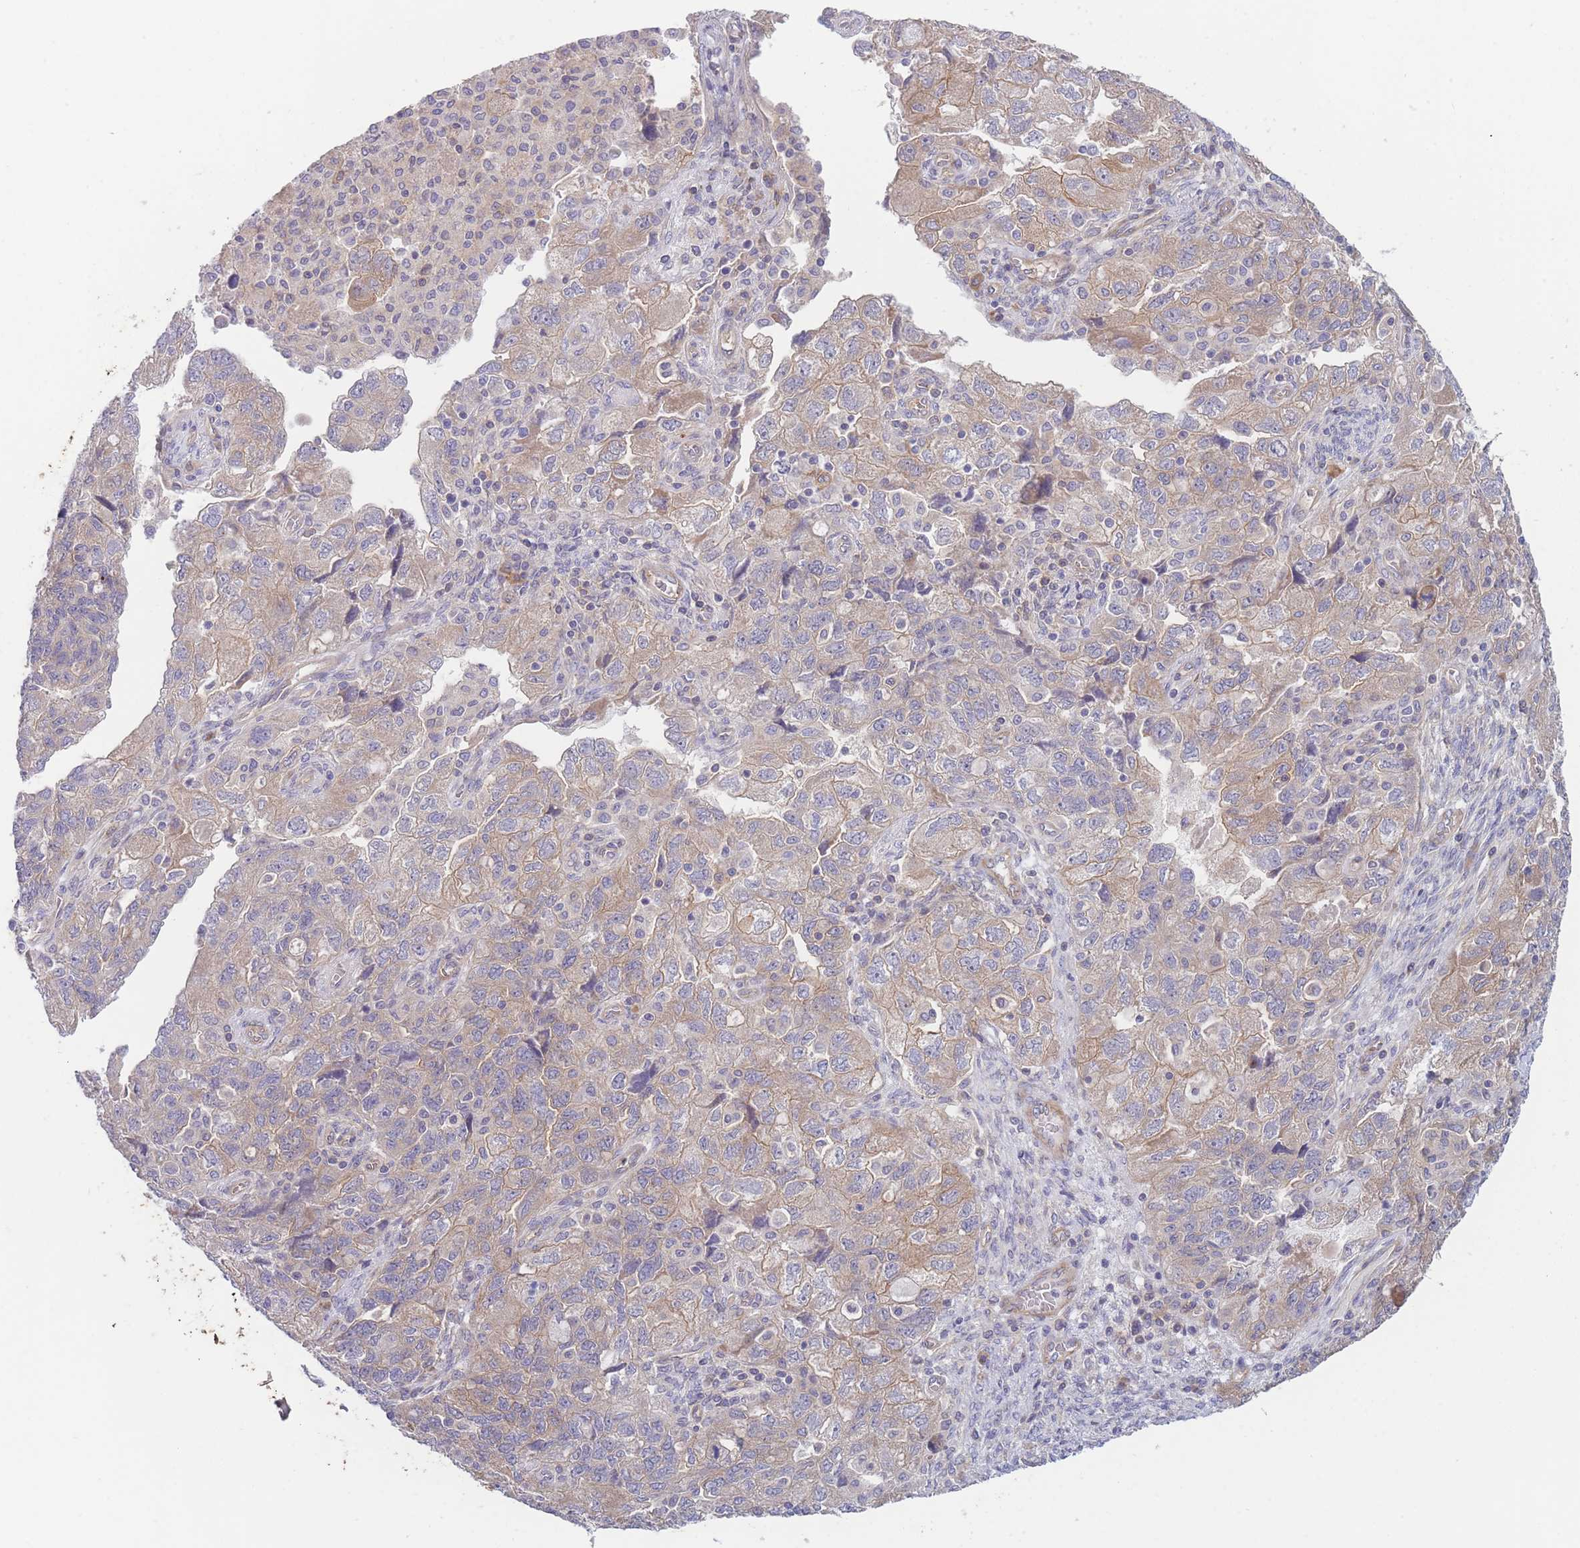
{"staining": {"intensity": "weak", "quantity": "25%-75%", "location": "cytoplasmic/membranous"}, "tissue": "ovarian cancer", "cell_type": "Tumor cells", "image_type": "cancer", "snomed": [{"axis": "morphology", "description": "Carcinoma, endometroid"}, {"axis": "topography", "description": "Ovary"}], "caption": "Human endometroid carcinoma (ovarian) stained for a protein (brown) reveals weak cytoplasmic/membranous positive expression in about 25%-75% of tumor cells.", "gene": "WDR93", "patient": {"sex": "female", "age": 51}}